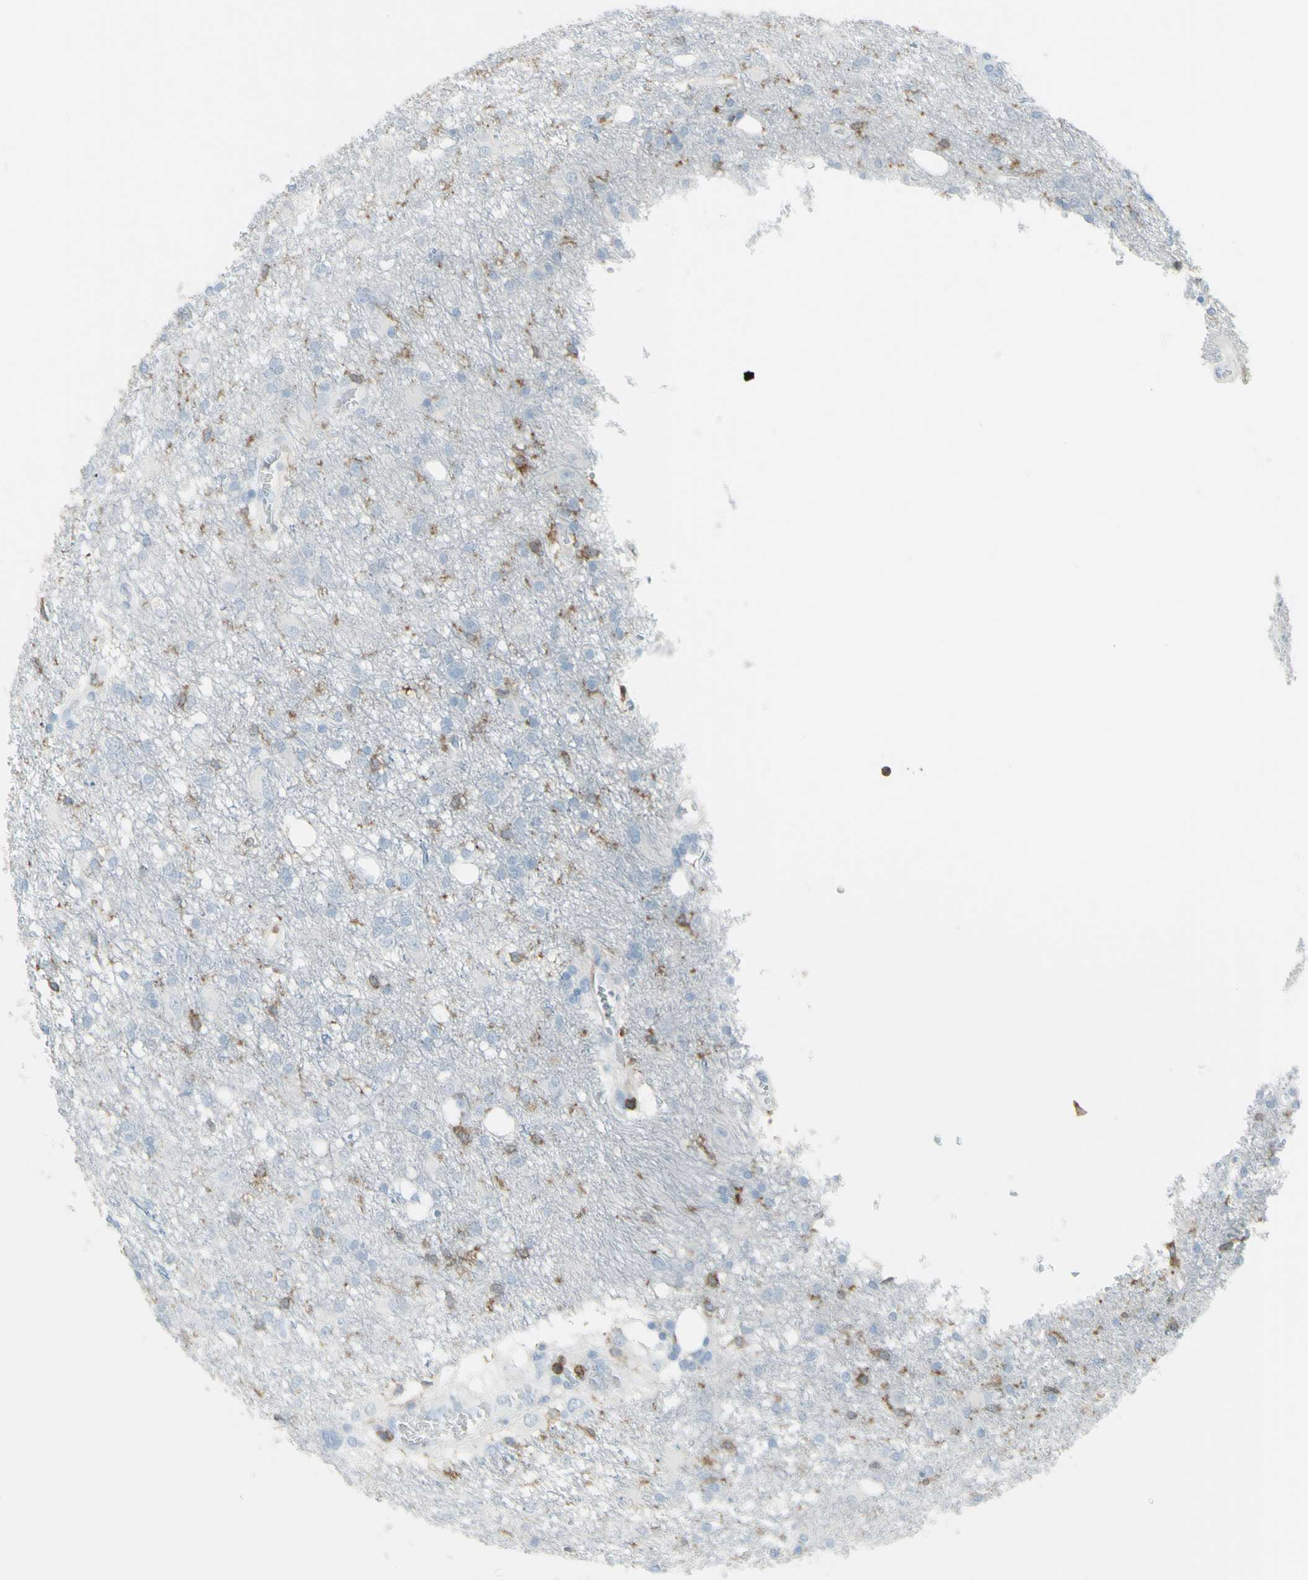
{"staining": {"intensity": "weak", "quantity": "<25%", "location": "cytoplasmic/membranous"}, "tissue": "glioma", "cell_type": "Tumor cells", "image_type": "cancer", "snomed": [{"axis": "morphology", "description": "Glioma, malignant, High grade"}, {"axis": "topography", "description": "Brain"}], "caption": "DAB (3,3'-diaminobenzidine) immunohistochemical staining of glioma displays no significant staining in tumor cells.", "gene": "NRG1", "patient": {"sex": "female", "age": 59}}